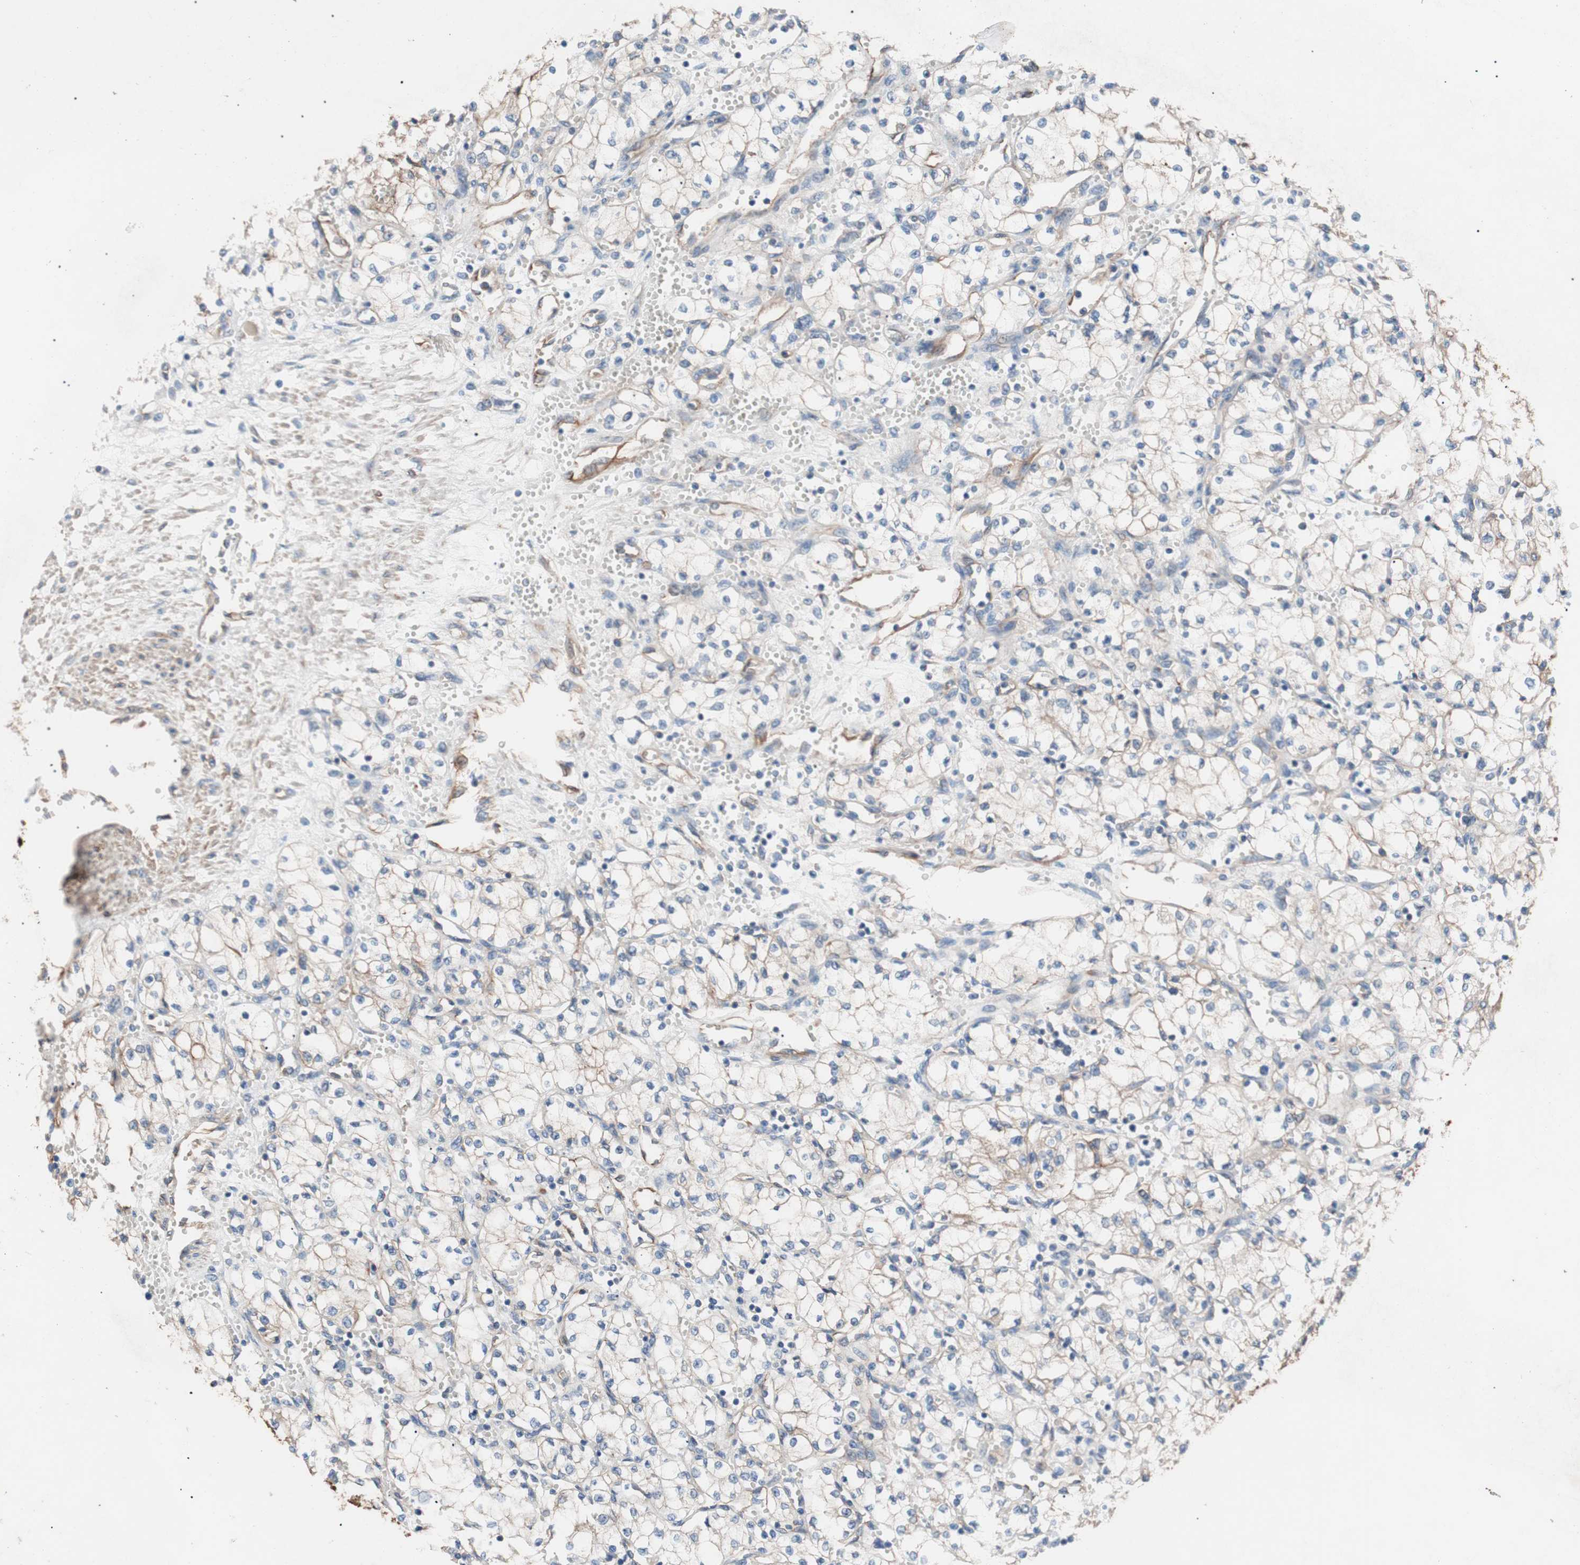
{"staining": {"intensity": "weak", "quantity": "<25%", "location": "cytoplasmic/membranous"}, "tissue": "renal cancer", "cell_type": "Tumor cells", "image_type": "cancer", "snomed": [{"axis": "morphology", "description": "Normal tissue, NOS"}, {"axis": "morphology", "description": "Adenocarcinoma, NOS"}, {"axis": "topography", "description": "Kidney"}], "caption": "An immunohistochemistry image of renal adenocarcinoma is shown. There is no staining in tumor cells of renal adenocarcinoma. (Stains: DAB immunohistochemistry (IHC) with hematoxylin counter stain, Microscopy: brightfield microscopy at high magnification).", "gene": "SPINT1", "patient": {"sex": "male", "age": 59}}